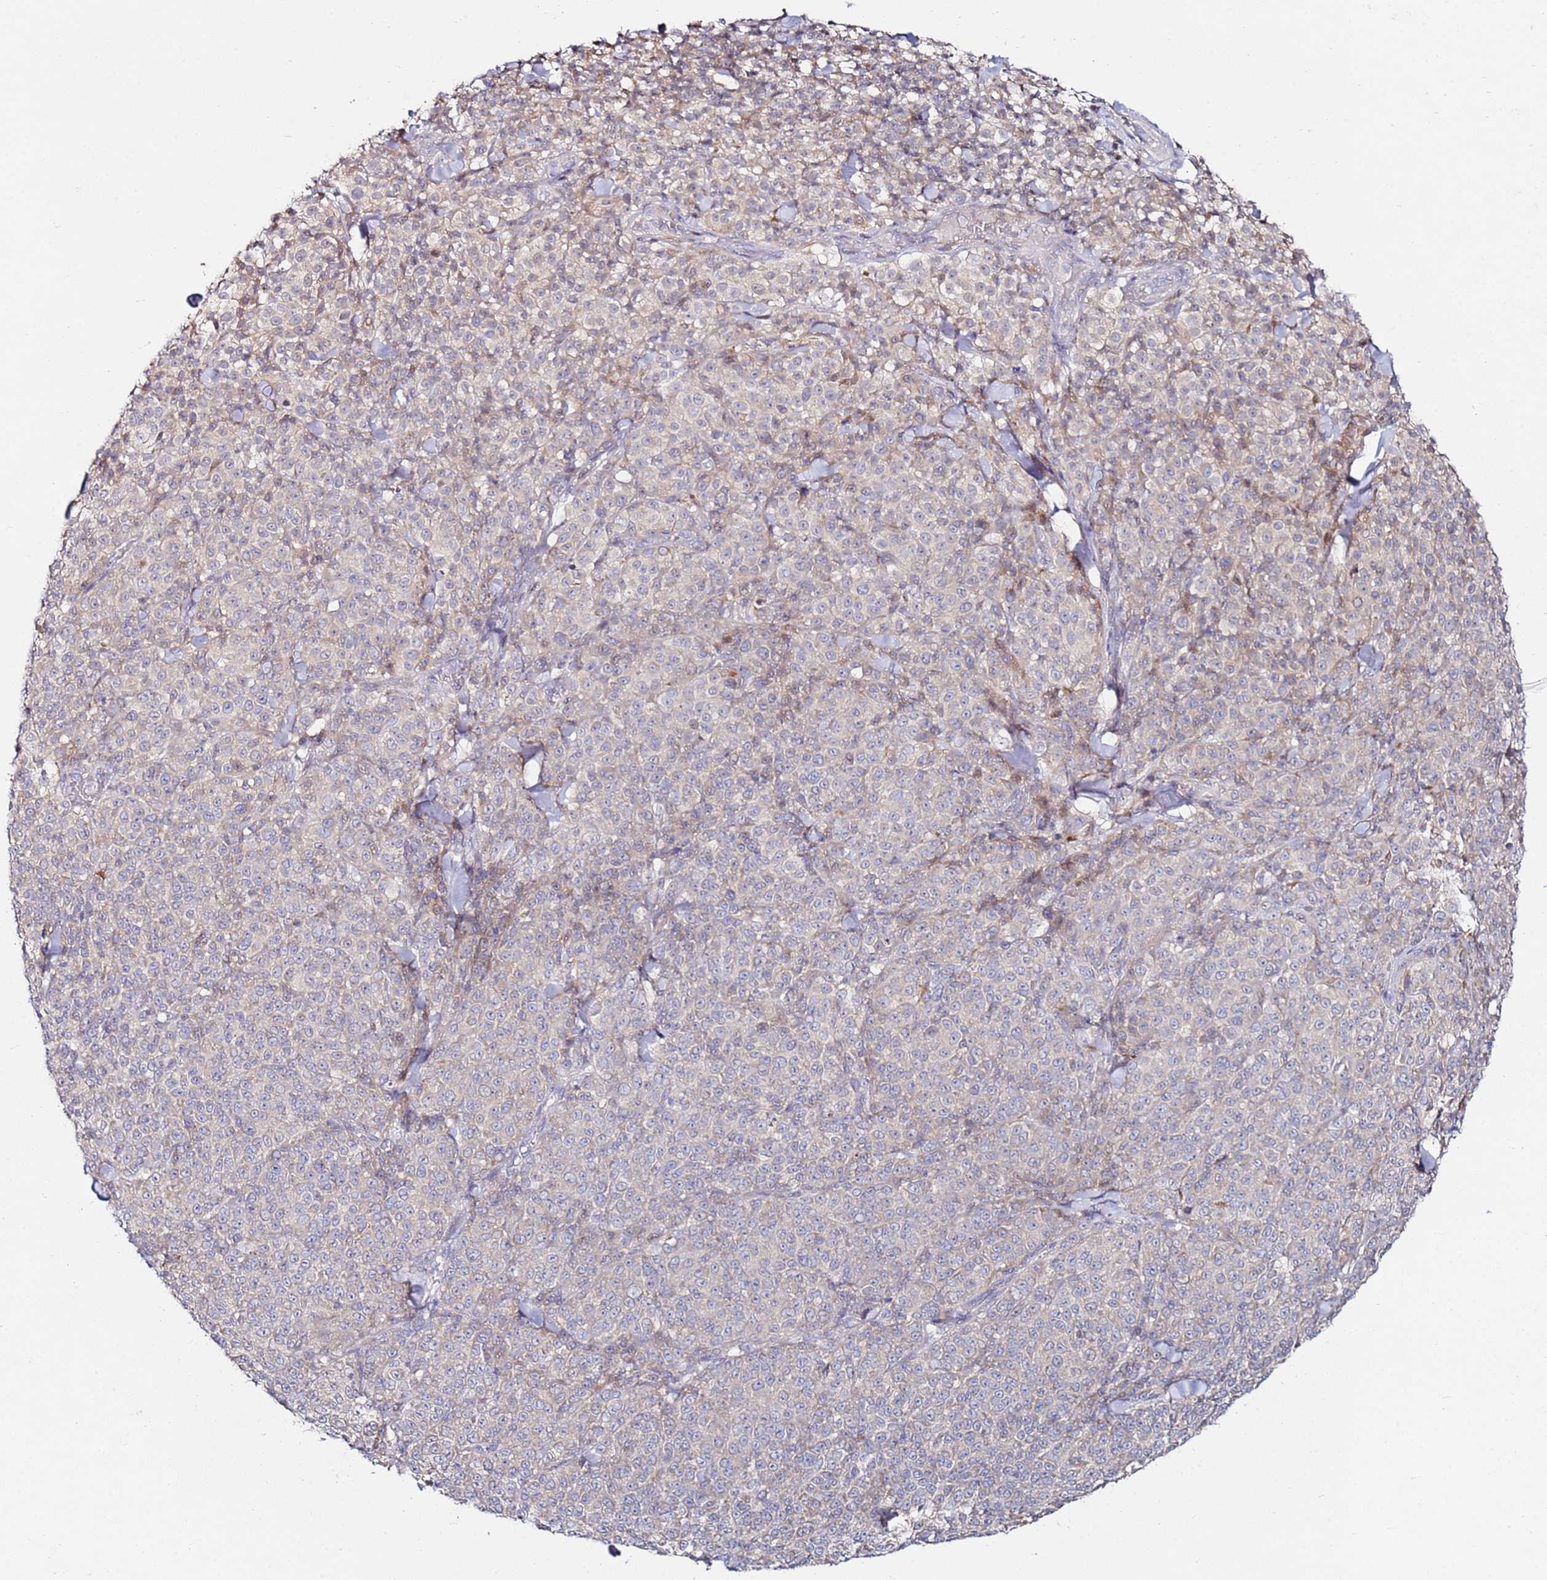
{"staining": {"intensity": "weak", "quantity": "<25%", "location": "cytoplasmic/membranous"}, "tissue": "melanoma", "cell_type": "Tumor cells", "image_type": "cancer", "snomed": [{"axis": "morphology", "description": "Normal tissue, NOS"}, {"axis": "morphology", "description": "Malignant melanoma, NOS"}, {"axis": "topography", "description": "Skin"}], "caption": "The micrograph reveals no staining of tumor cells in melanoma. (DAB (3,3'-diaminobenzidine) immunohistochemistry visualized using brightfield microscopy, high magnification).", "gene": "CNOT9", "patient": {"sex": "female", "age": 34}}